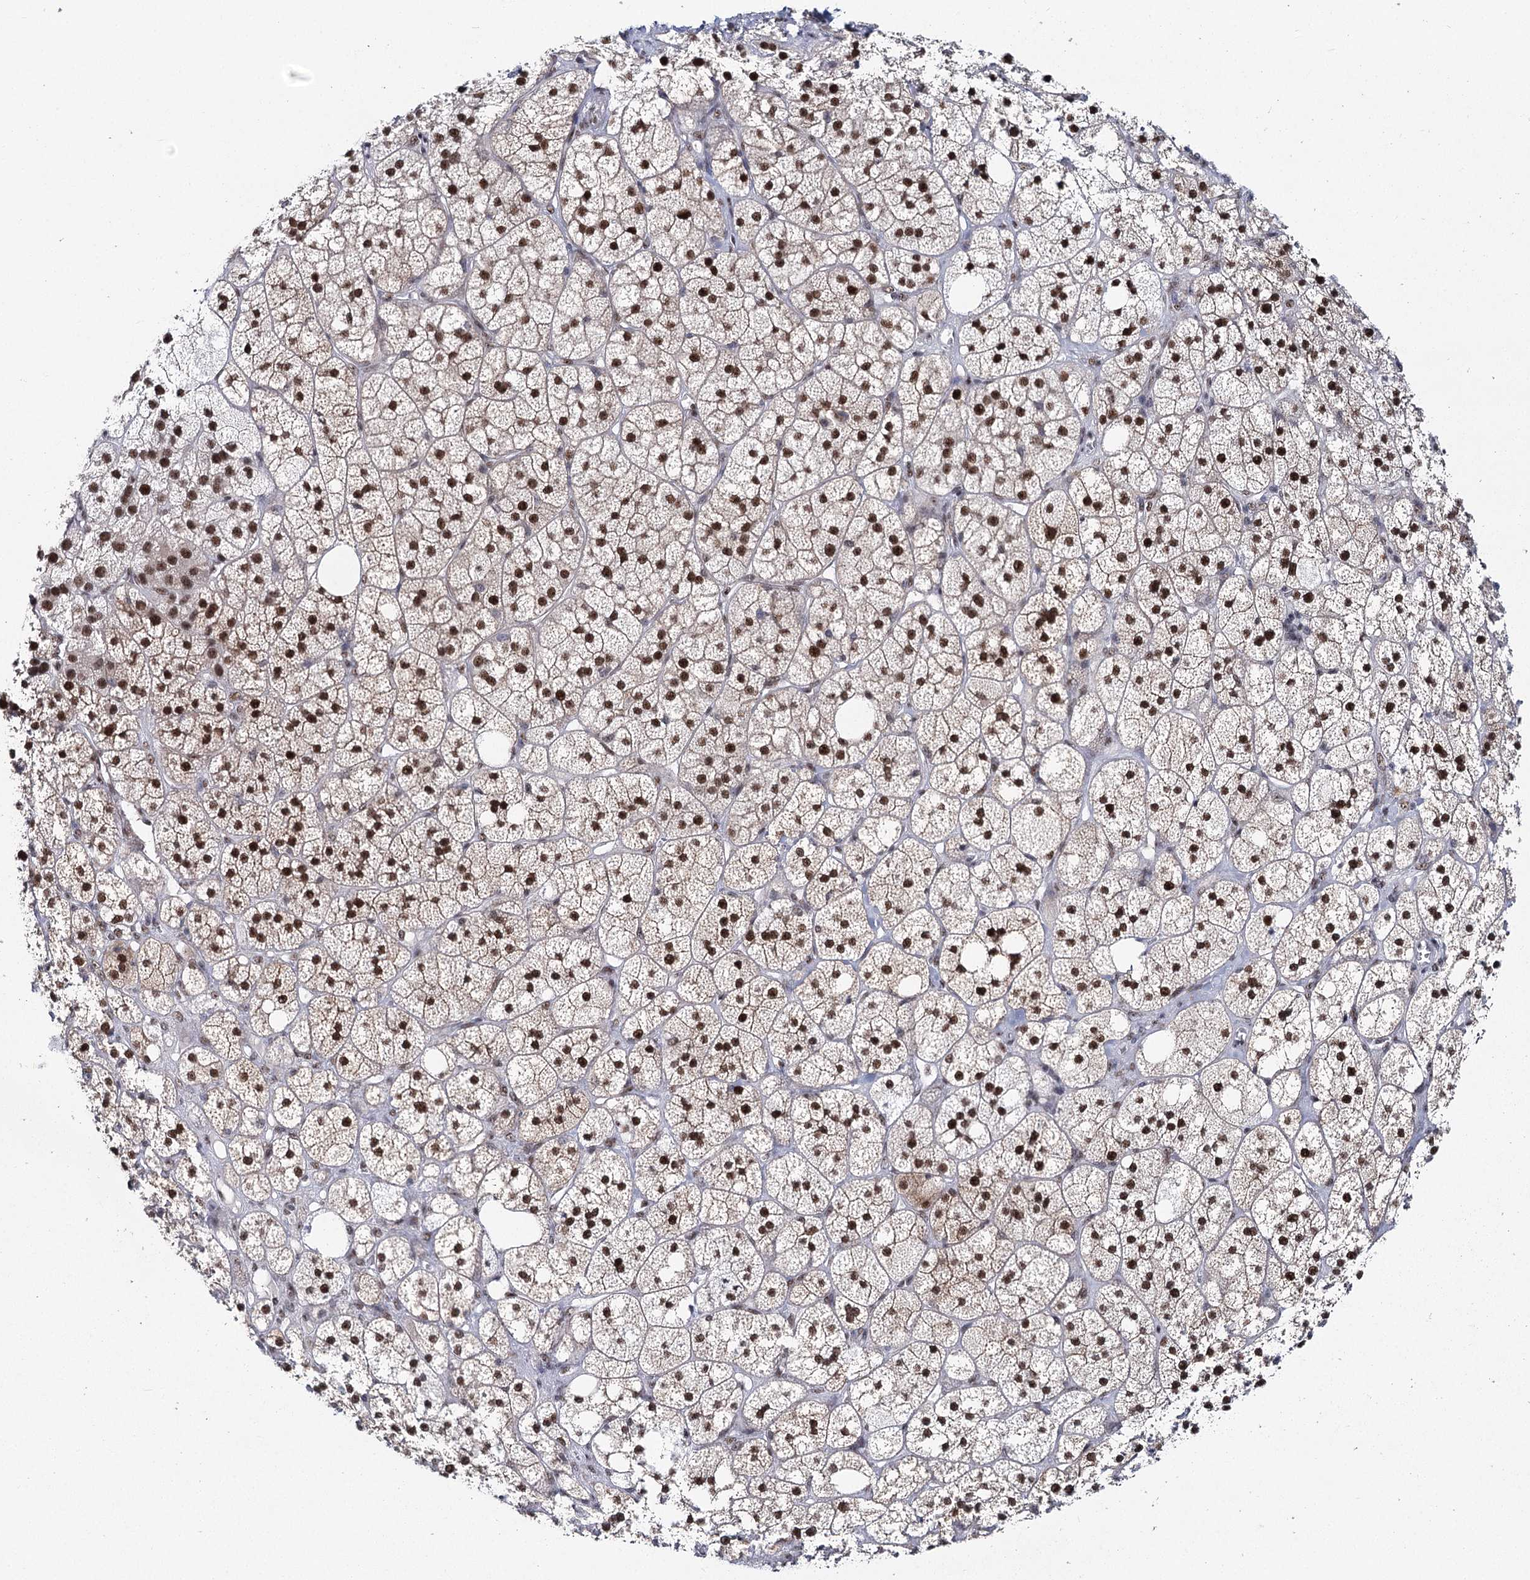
{"staining": {"intensity": "strong", "quantity": ">75%", "location": "nuclear"}, "tissue": "adrenal gland", "cell_type": "Glandular cells", "image_type": "normal", "snomed": [{"axis": "morphology", "description": "Normal tissue, NOS"}, {"axis": "topography", "description": "Adrenal gland"}], "caption": "Protein positivity by immunohistochemistry exhibits strong nuclear positivity in approximately >75% of glandular cells in unremarkable adrenal gland. (Brightfield microscopy of DAB IHC at high magnification).", "gene": "SCAF8", "patient": {"sex": "male", "age": 61}}